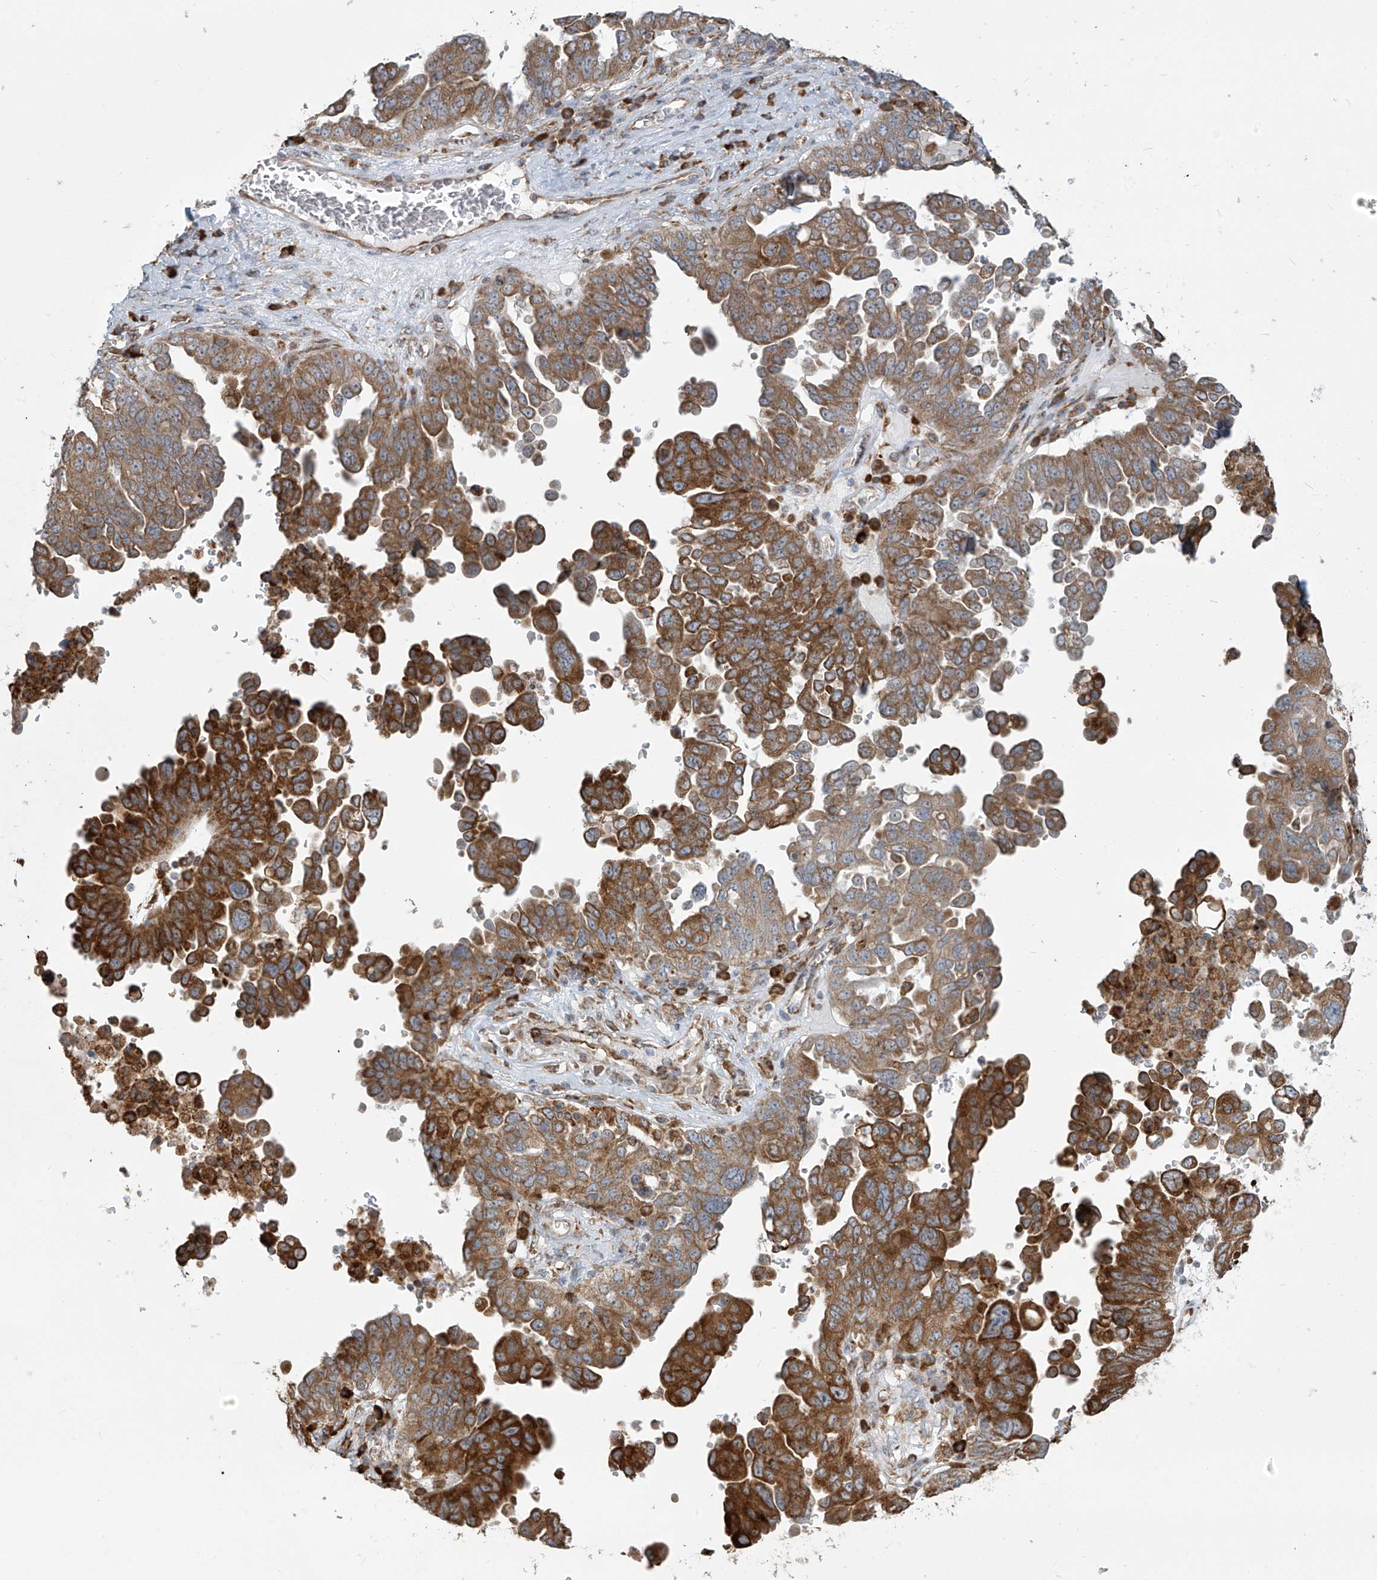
{"staining": {"intensity": "moderate", "quantity": ">75%", "location": "cytoplasmic/membranous"}, "tissue": "ovarian cancer", "cell_type": "Tumor cells", "image_type": "cancer", "snomed": [{"axis": "morphology", "description": "Carcinoma, endometroid"}, {"axis": "topography", "description": "Ovary"}], "caption": "This histopathology image reveals immunohistochemistry (IHC) staining of ovarian cancer (endometroid carcinoma), with medium moderate cytoplasmic/membranous expression in about >75% of tumor cells.", "gene": "KATNIP", "patient": {"sex": "female", "age": 62}}